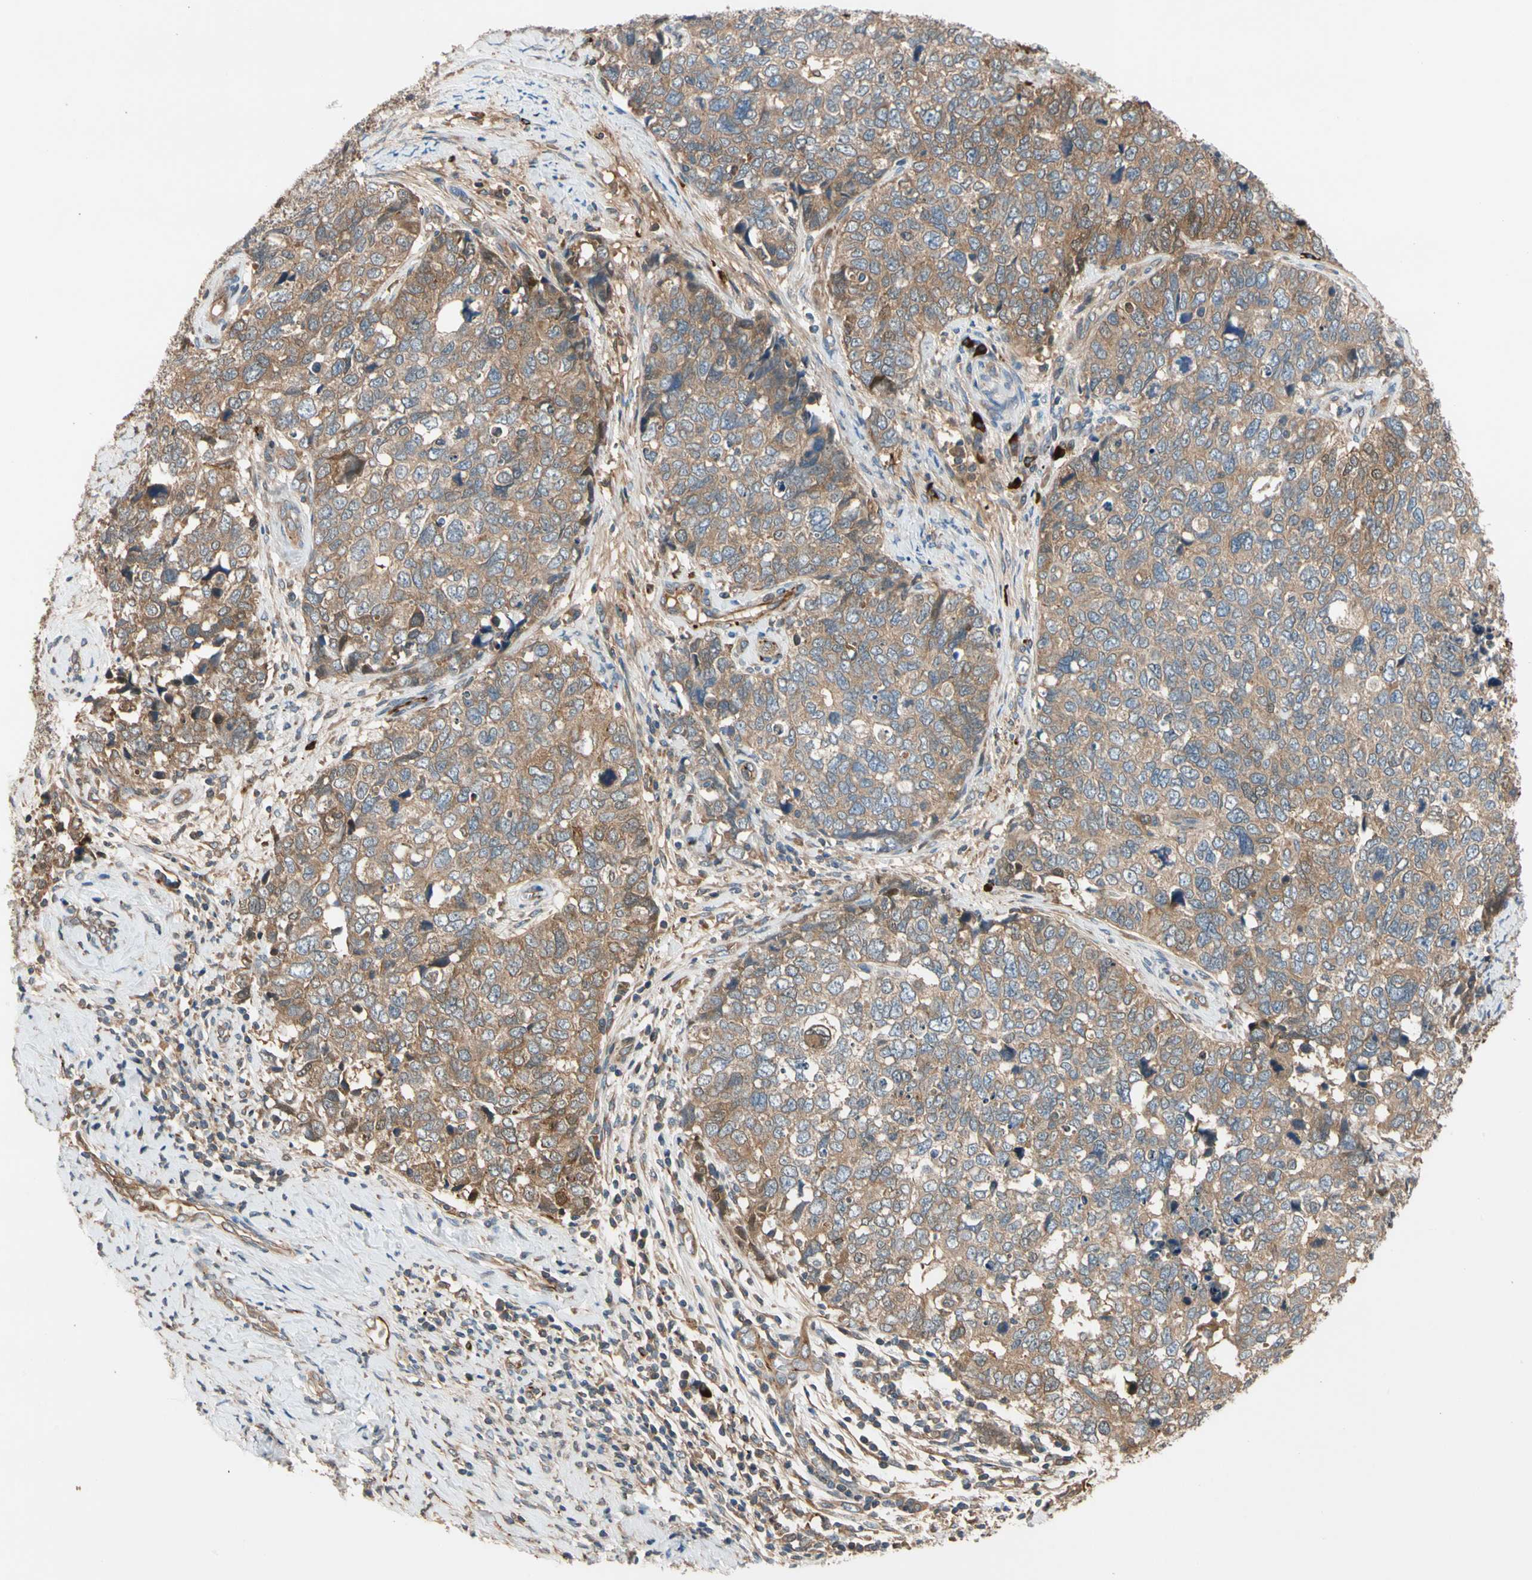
{"staining": {"intensity": "moderate", "quantity": ">75%", "location": "cytoplasmic/membranous"}, "tissue": "cervical cancer", "cell_type": "Tumor cells", "image_type": "cancer", "snomed": [{"axis": "morphology", "description": "Squamous cell carcinoma, NOS"}, {"axis": "topography", "description": "Cervix"}], "caption": "Human cervical squamous cell carcinoma stained with a protein marker reveals moderate staining in tumor cells.", "gene": "FGD6", "patient": {"sex": "female", "age": 63}}